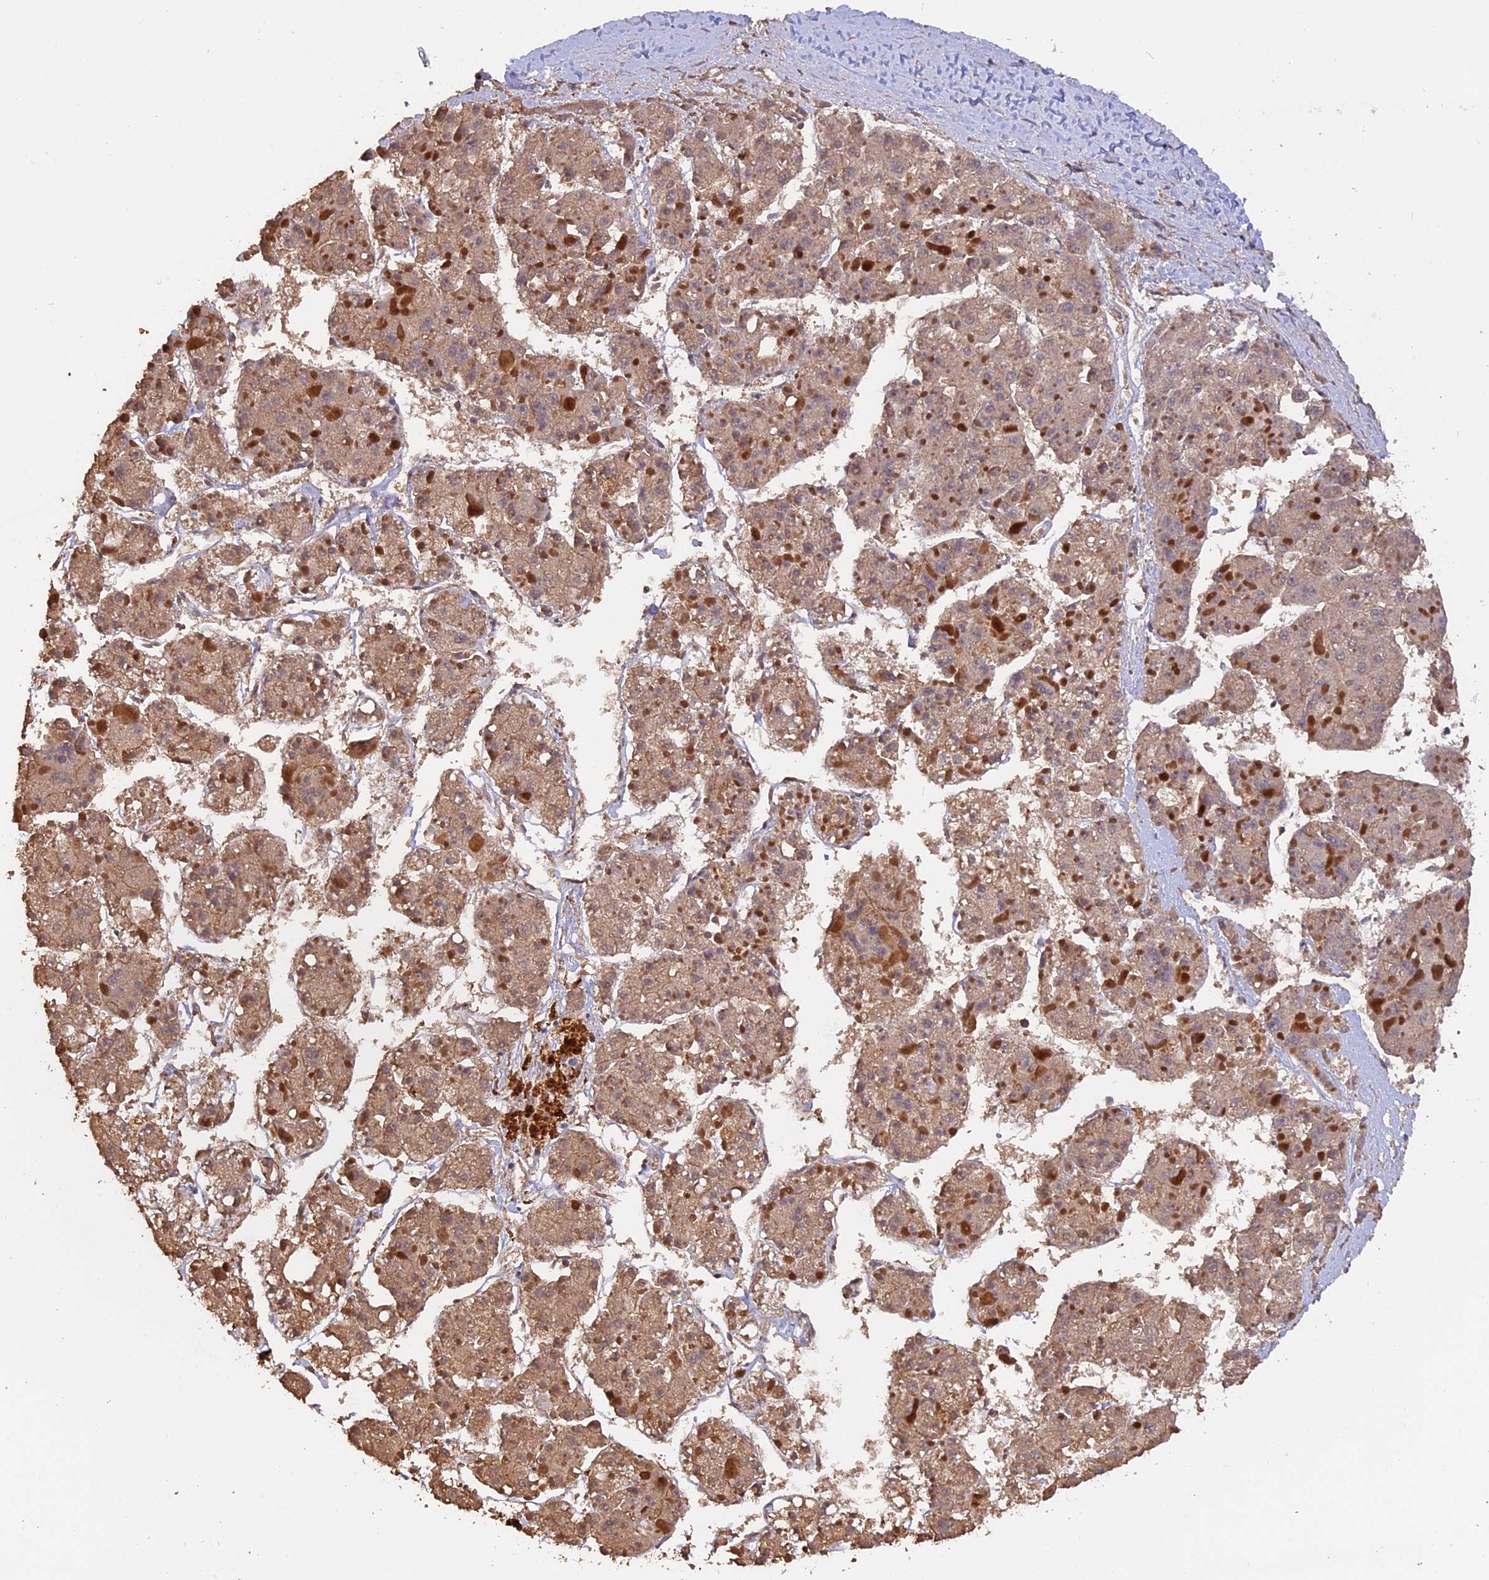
{"staining": {"intensity": "weak", "quantity": ">75%", "location": "cytoplasmic/membranous"}, "tissue": "liver cancer", "cell_type": "Tumor cells", "image_type": "cancer", "snomed": [{"axis": "morphology", "description": "Carcinoma, Hepatocellular, NOS"}, {"axis": "topography", "description": "Liver"}], "caption": "Protein expression analysis of liver hepatocellular carcinoma reveals weak cytoplasmic/membranous positivity in approximately >75% of tumor cells.", "gene": "RASAL1", "patient": {"sex": "female", "age": 73}}